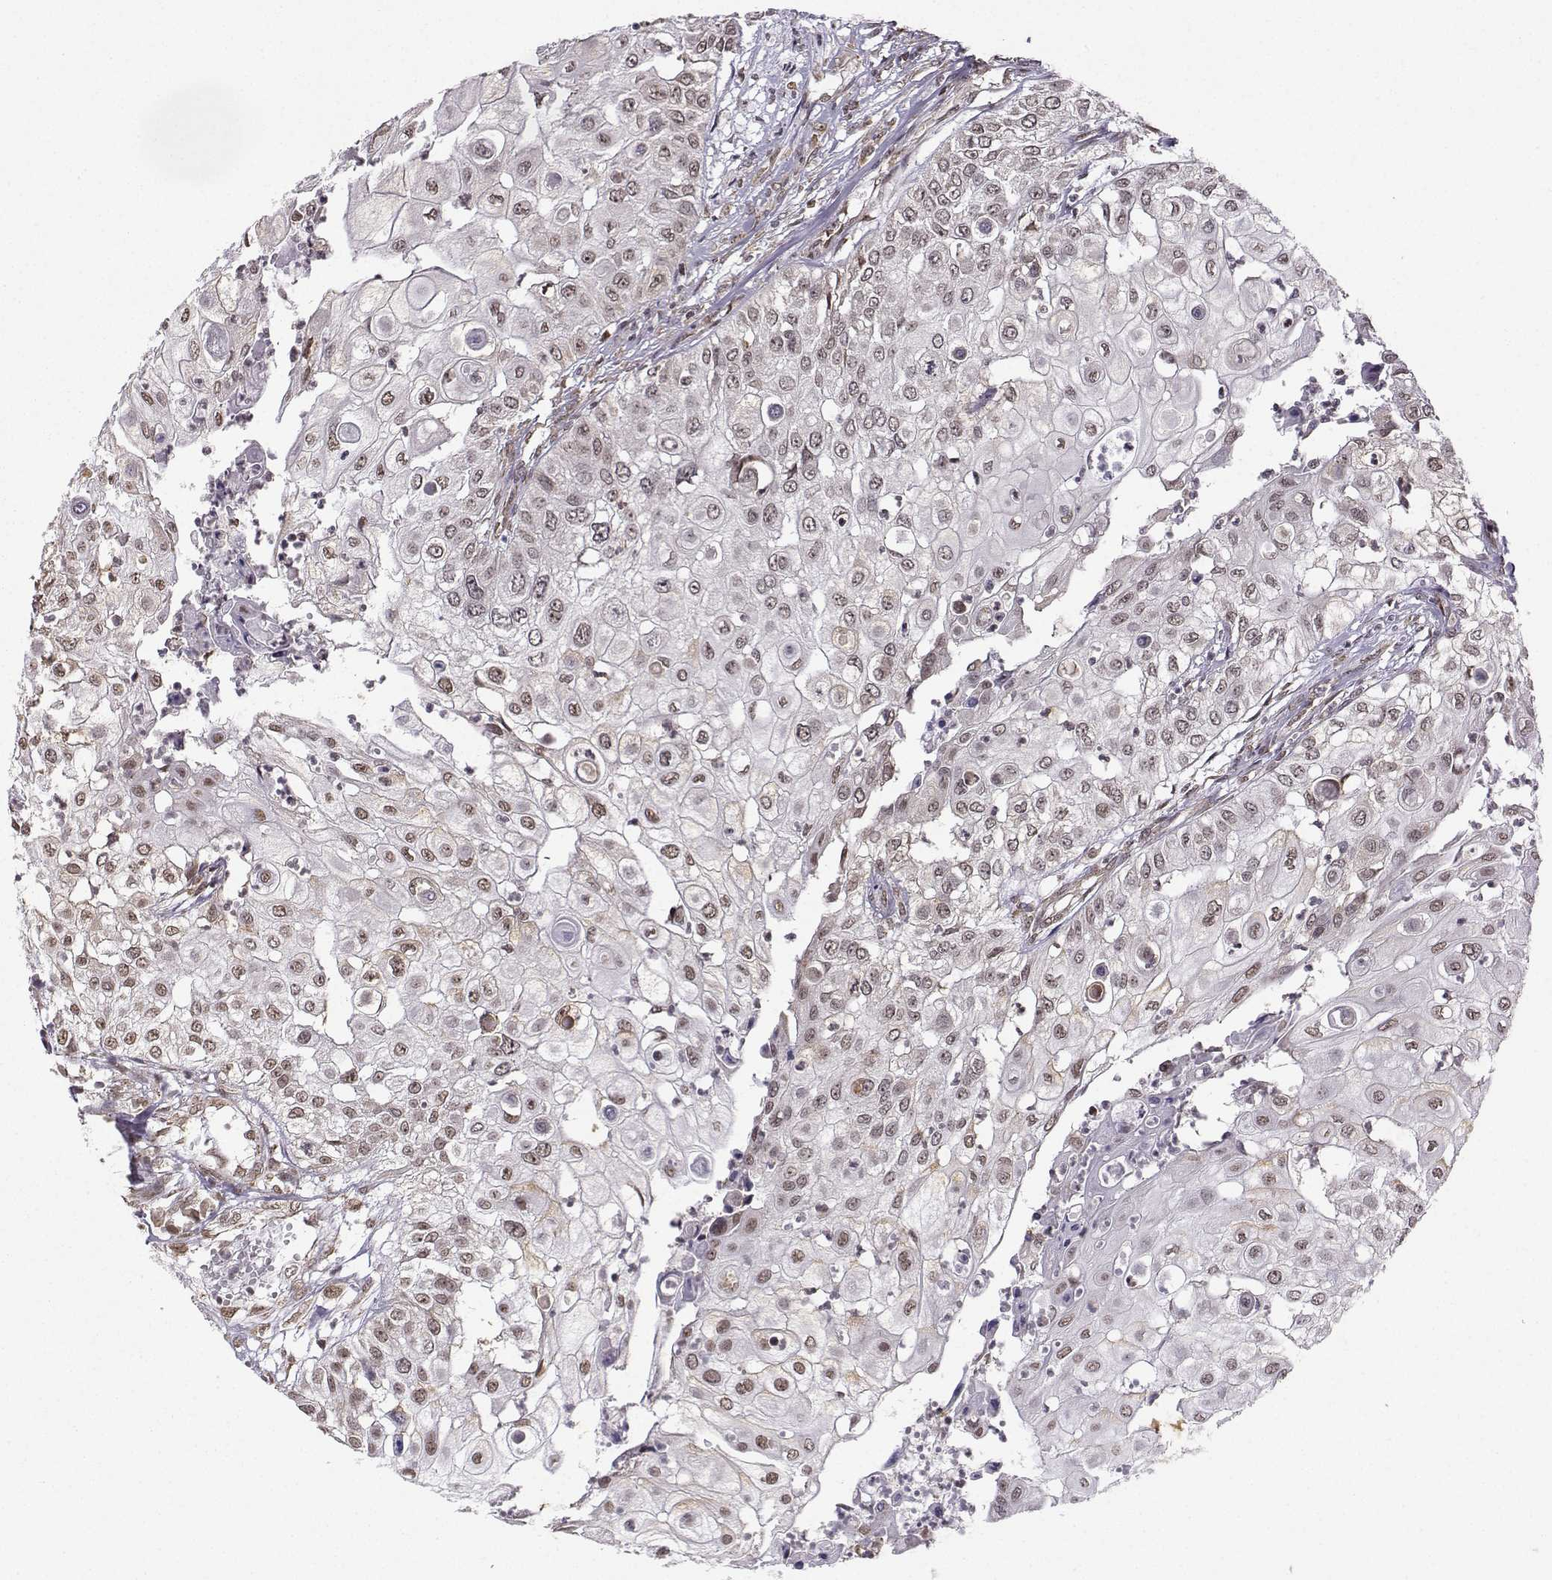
{"staining": {"intensity": "weak", "quantity": "25%-75%", "location": "nuclear"}, "tissue": "urothelial cancer", "cell_type": "Tumor cells", "image_type": "cancer", "snomed": [{"axis": "morphology", "description": "Urothelial carcinoma, High grade"}, {"axis": "topography", "description": "Urinary bladder"}], "caption": "High-grade urothelial carcinoma stained for a protein (brown) reveals weak nuclear positive staining in about 25%-75% of tumor cells.", "gene": "EZH1", "patient": {"sex": "female", "age": 79}}